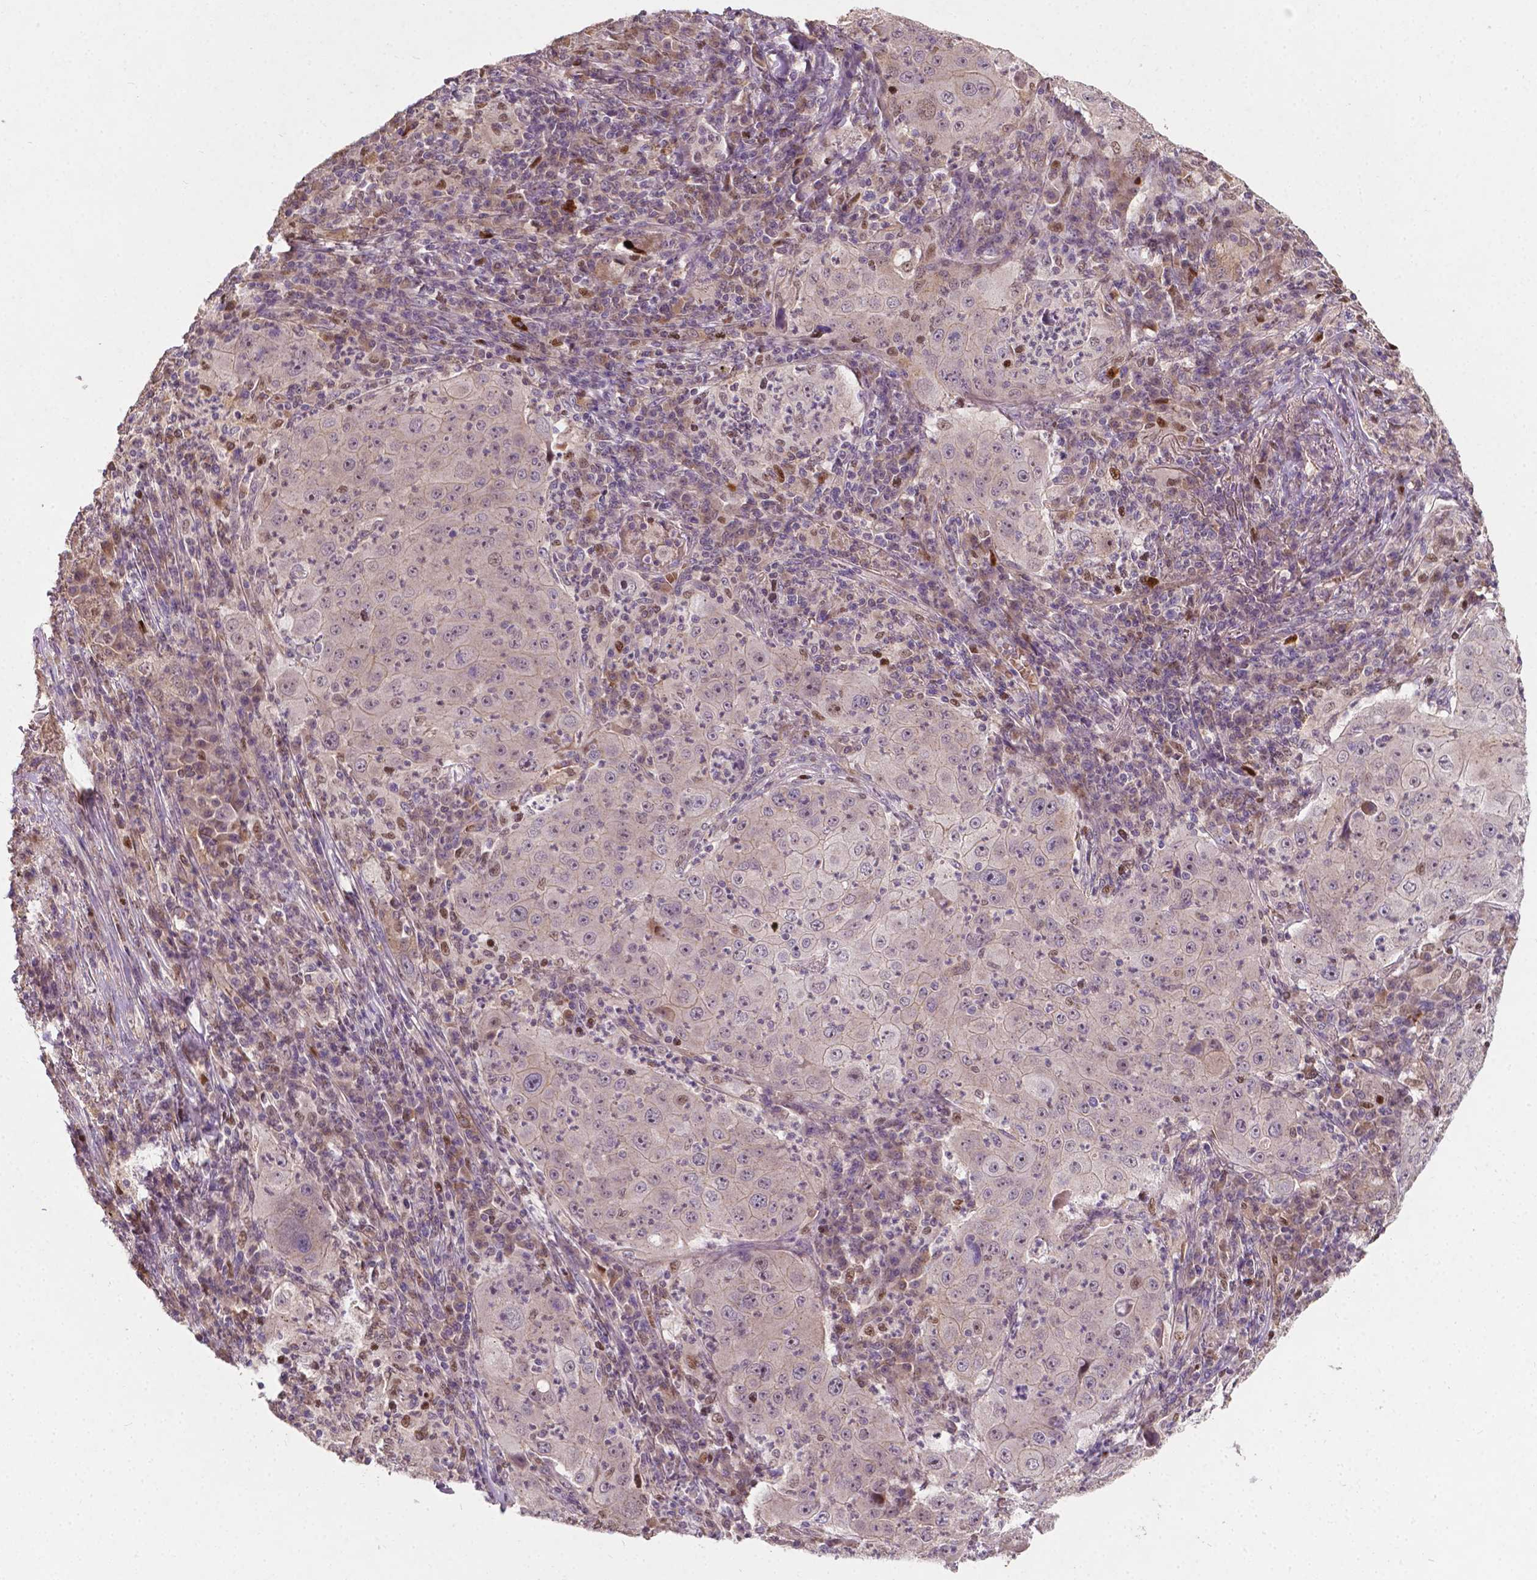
{"staining": {"intensity": "weak", "quantity": "<25%", "location": "cytoplasmic/membranous"}, "tissue": "lung cancer", "cell_type": "Tumor cells", "image_type": "cancer", "snomed": [{"axis": "morphology", "description": "Squamous cell carcinoma, NOS"}, {"axis": "topography", "description": "Lung"}], "caption": "This is an immunohistochemistry photomicrograph of human lung squamous cell carcinoma. There is no staining in tumor cells.", "gene": "DUSP16", "patient": {"sex": "female", "age": 59}}